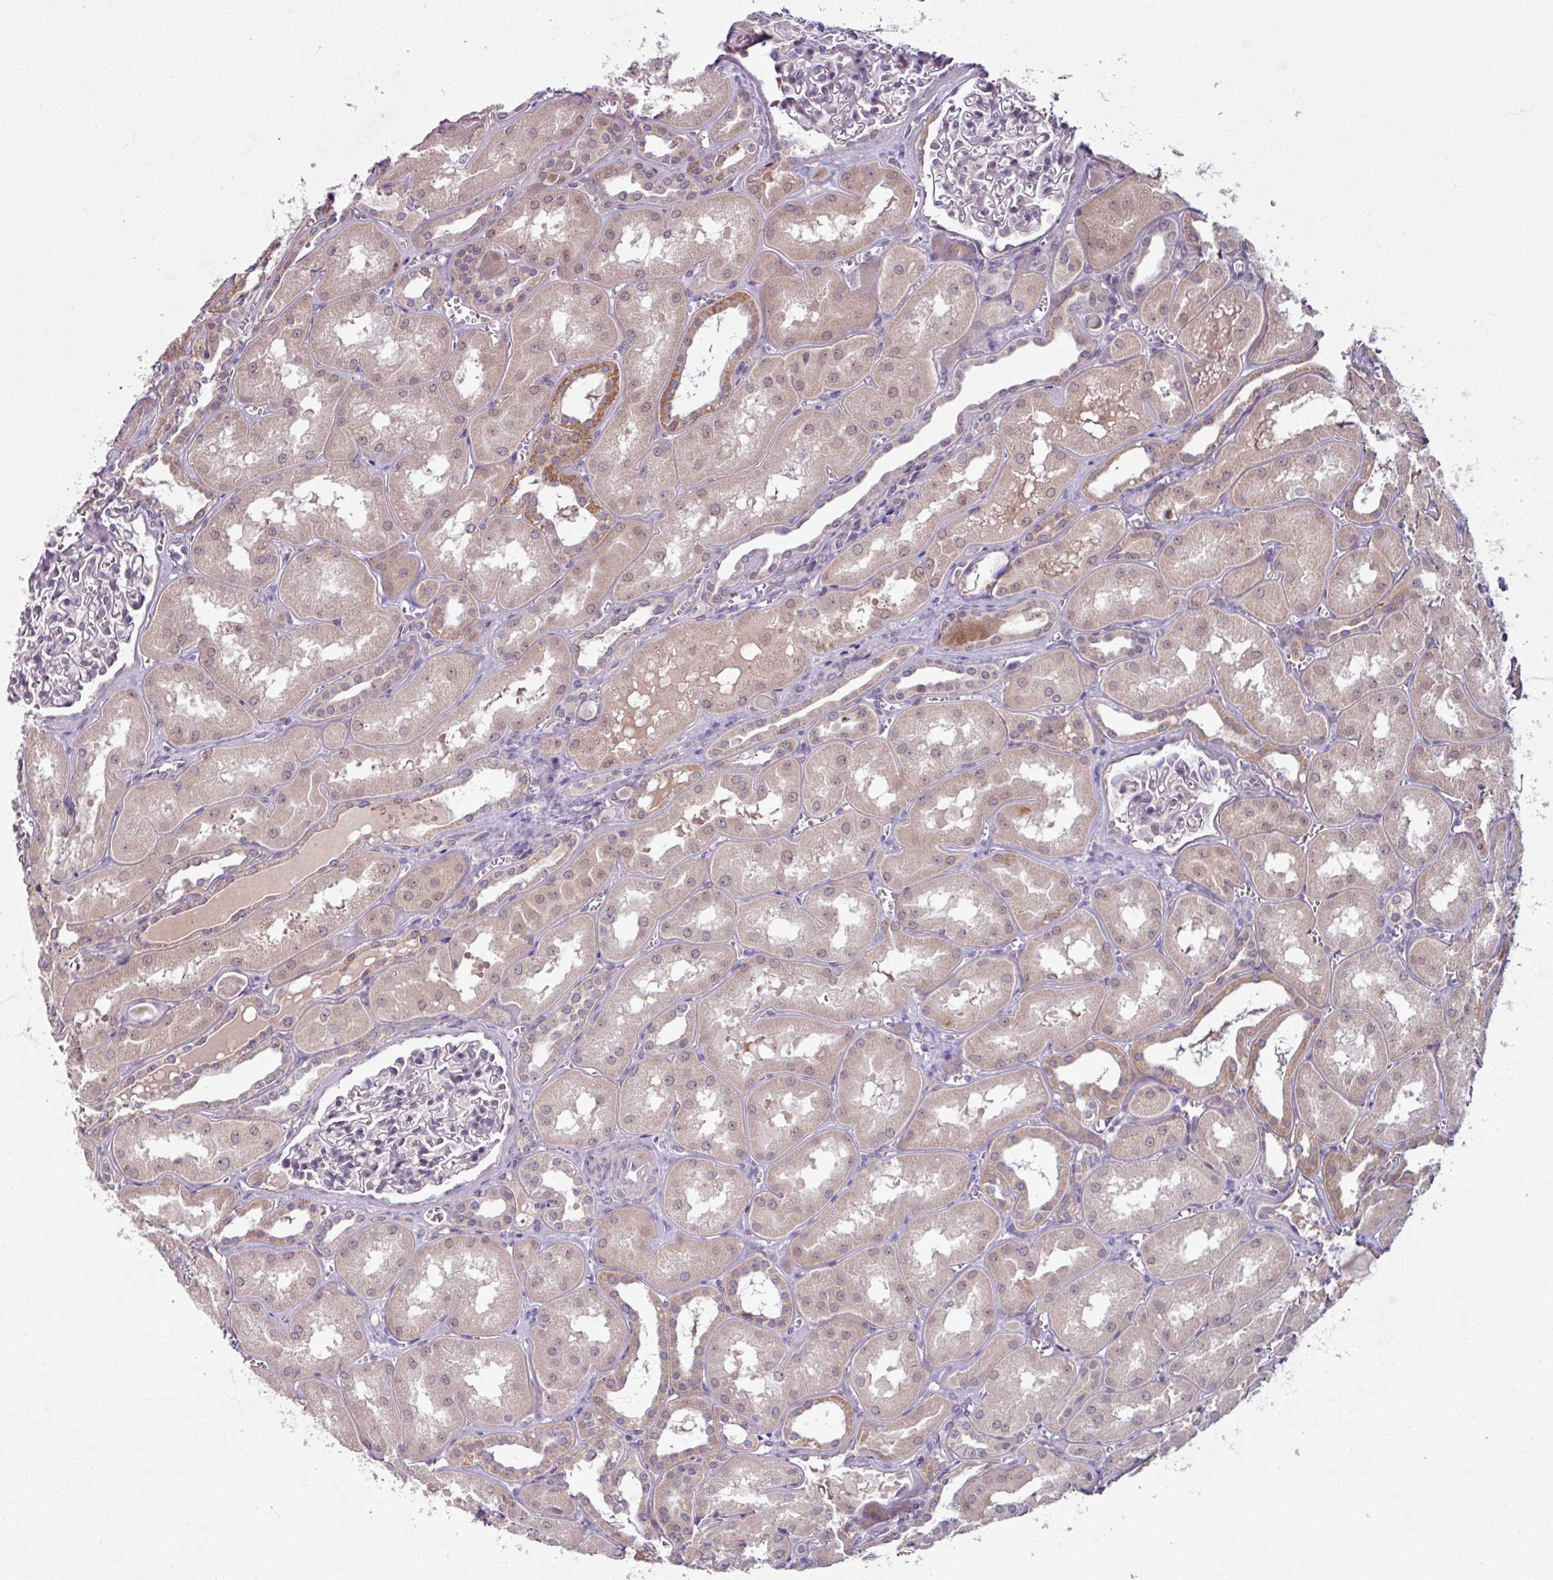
{"staining": {"intensity": "weak", "quantity": "<25%", "location": "cytoplasmic/membranous,nuclear"}, "tissue": "kidney", "cell_type": "Cells in glomeruli", "image_type": "normal", "snomed": [{"axis": "morphology", "description": "Normal tissue, NOS"}, {"axis": "topography", "description": "Kidney"}], "caption": "DAB (3,3'-diaminobenzidine) immunohistochemical staining of normal human kidney reveals no significant staining in cells in glomeruli. Brightfield microscopy of immunohistochemistry (IHC) stained with DAB (3,3'-diaminobenzidine) (brown) and hematoxylin (blue), captured at high magnification.", "gene": "OGFOD3", "patient": {"sex": "male", "age": 61}}